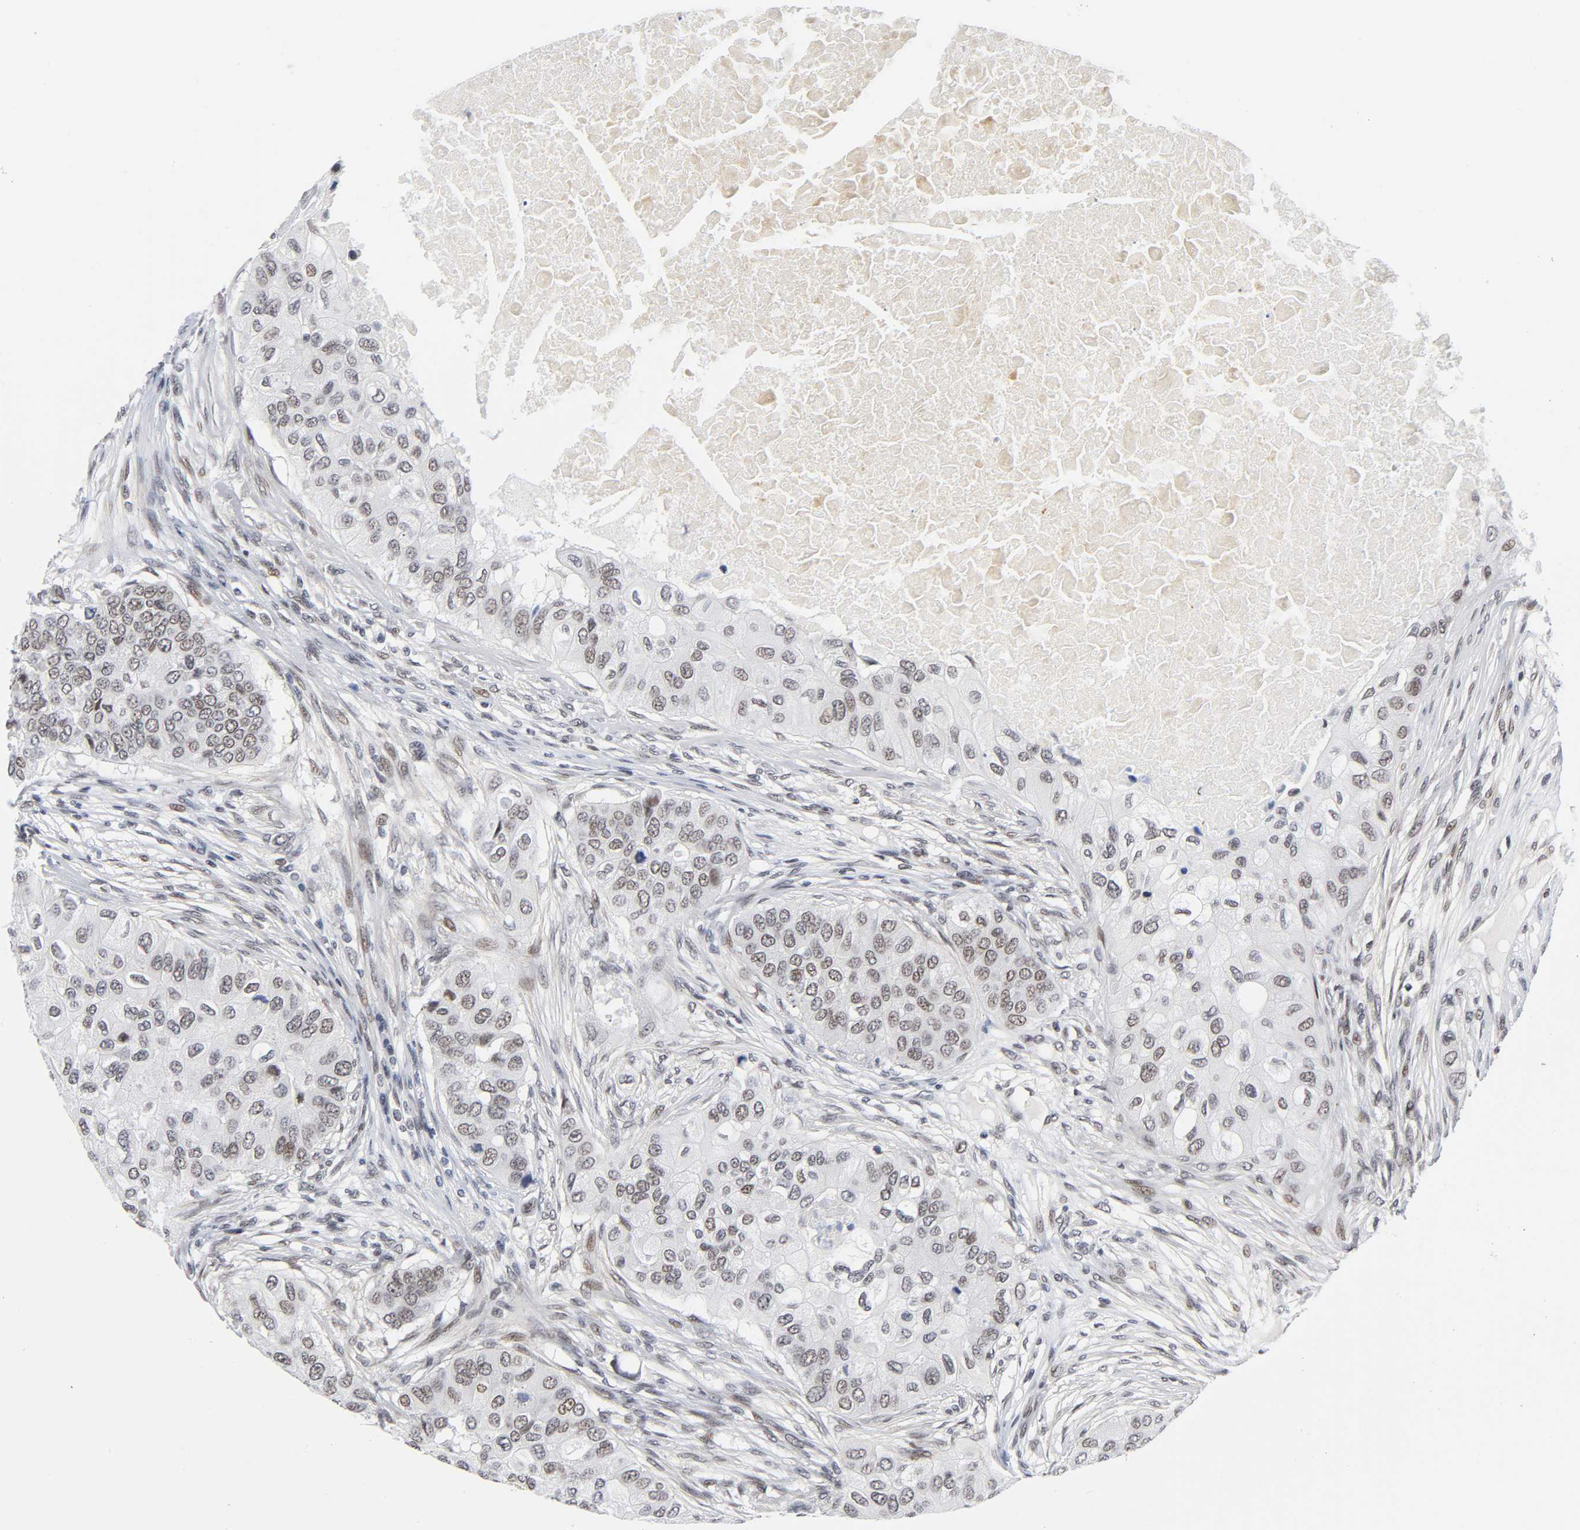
{"staining": {"intensity": "weak", "quantity": "25%-75%", "location": "nuclear"}, "tissue": "breast cancer", "cell_type": "Tumor cells", "image_type": "cancer", "snomed": [{"axis": "morphology", "description": "Normal tissue, NOS"}, {"axis": "morphology", "description": "Duct carcinoma"}, {"axis": "topography", "description": "Breast"}], "caption": "This histopathology image reveals immunohistochemistry staining of infiltrating ductal carcinoma (breast), with low weak nuclear positivity in approximately 25%-75% of tumor cells.", "gene": "DIDO1", "patient": {"sex": "female", "age": 49}}